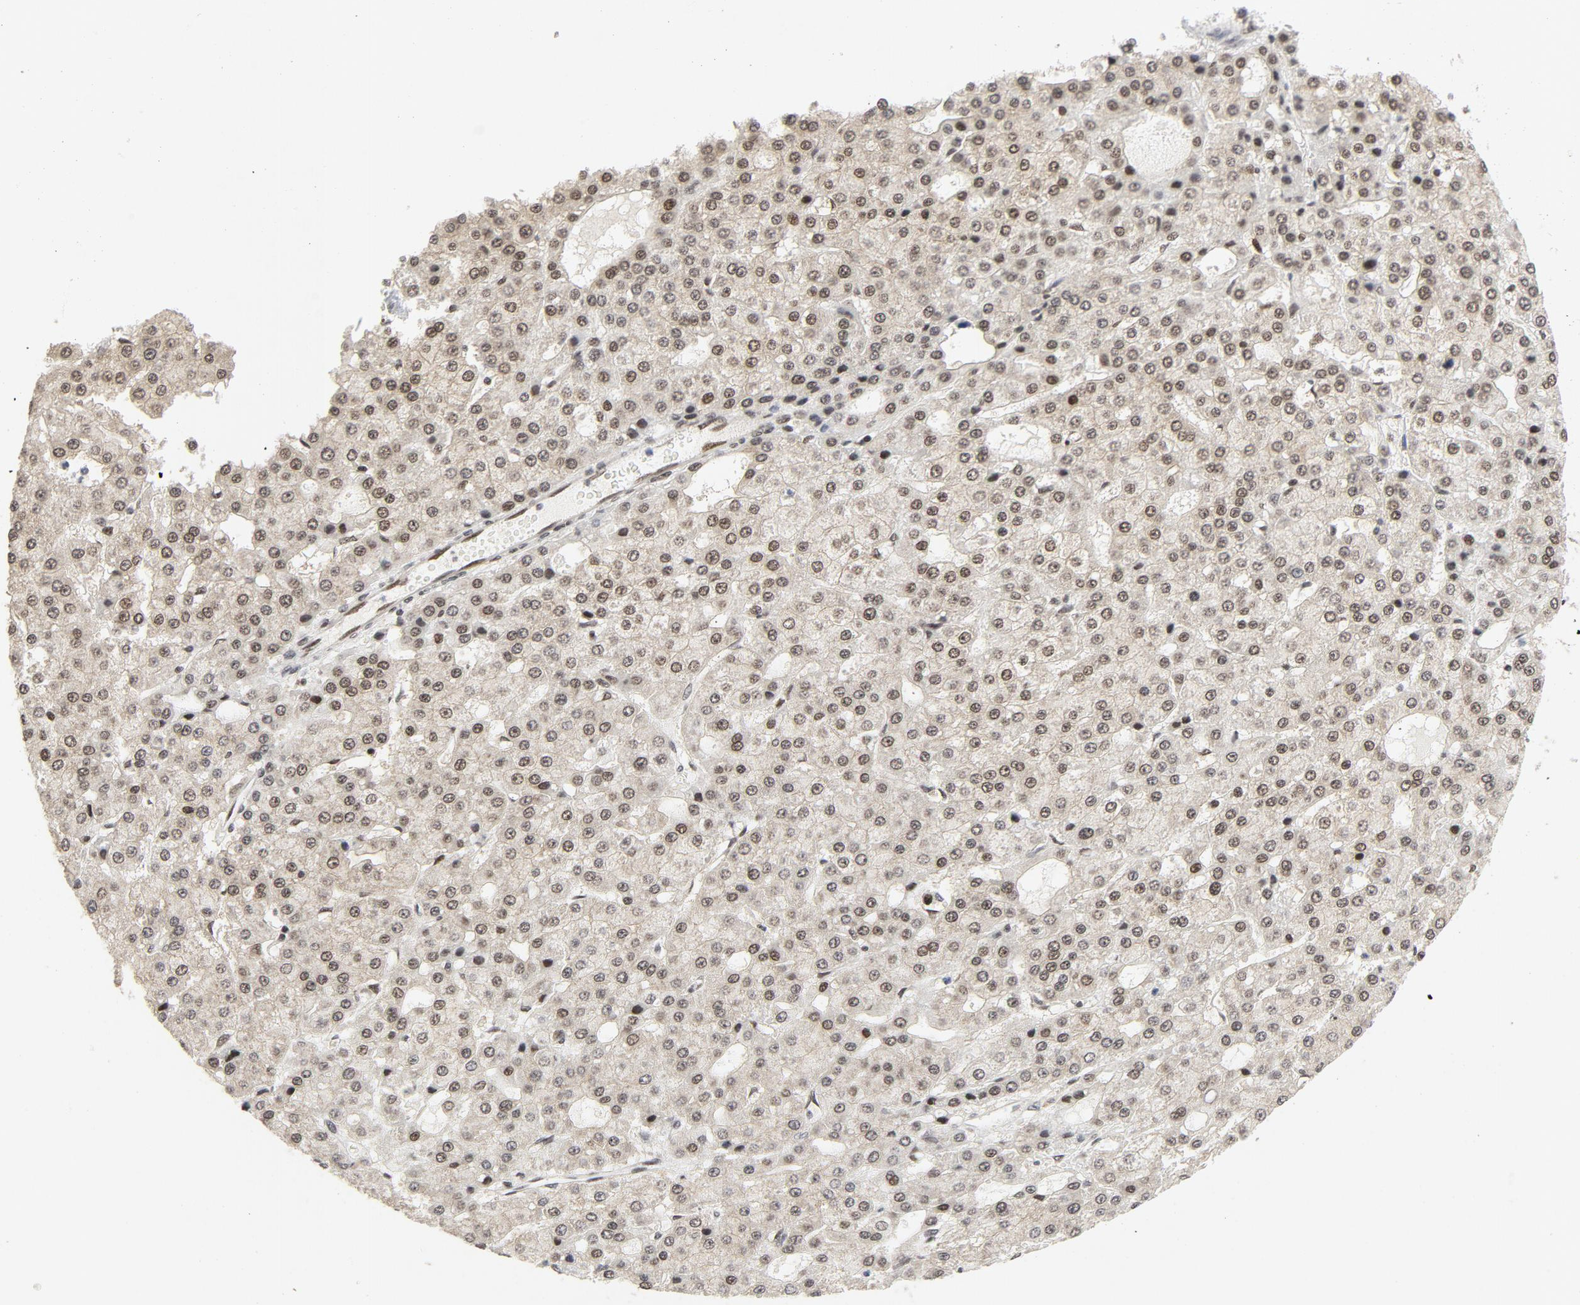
{"staining": {"intensity": "moderate", "quantity": ">75%", "location": "nuclear"}, "tissue": "liver cancer", "cell_type": "Tumor cells", "image_type": "cancer", "snomed": [{"axis": "morphology", "description": "Carcinoma, Hepatocellular, NOS"}, {"axis": "topography", "description": "Liver"}], "caption": "Protein staining shows moderate nuclear expression in approximately >75% of tumor cells in liver hepatocellular carcinoma. Ihc stains the protein in brown and the nuclei are stained blue.", "gene": "ERCC1", "patient": {"sex": "male", "age": 47}}